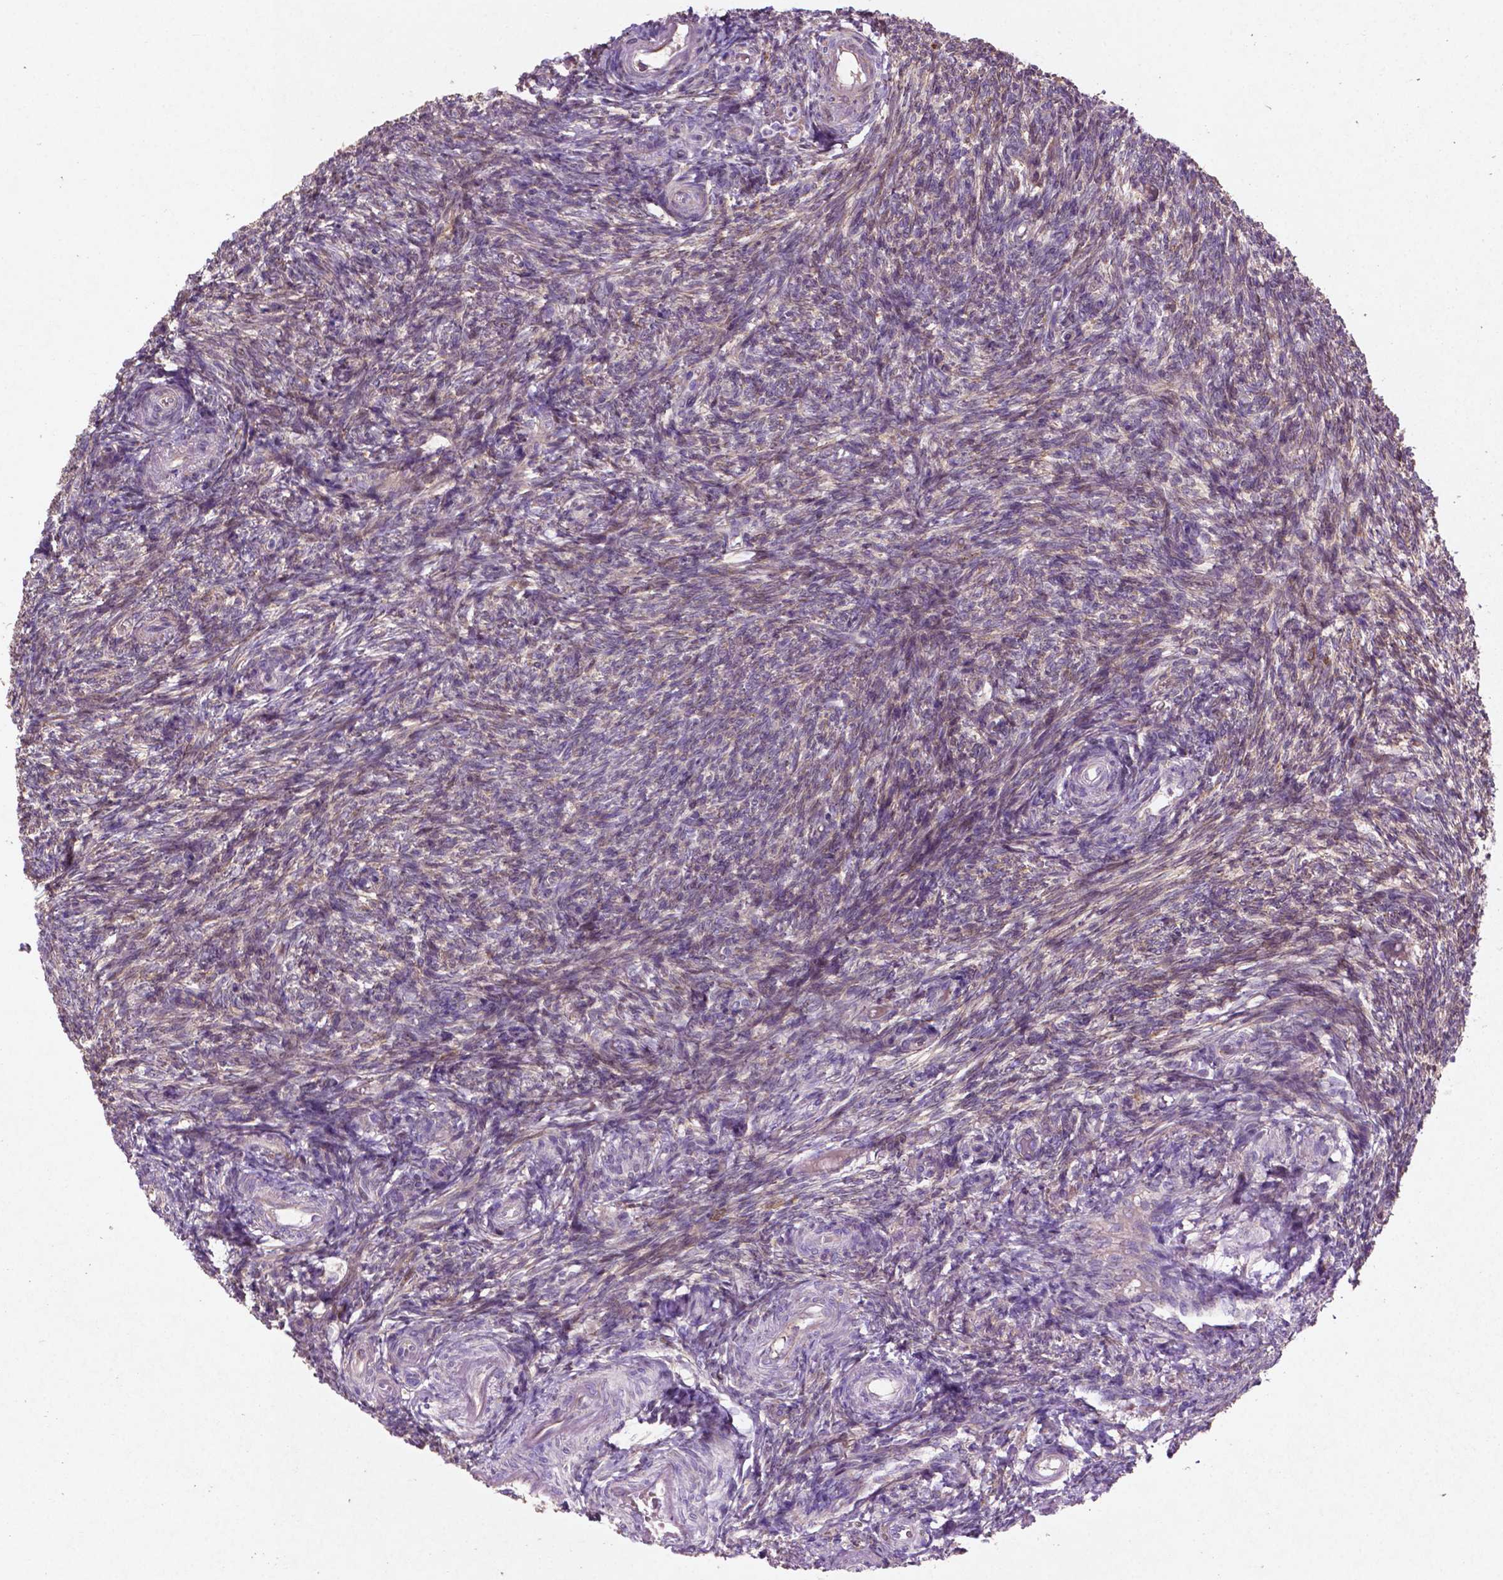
{"staining": {"intensity": "moderate", "quantity": "25%-75%", "location": "cytoplasmic/membranous"}, "tissue": "ovary", "cell_type": "Follicle cells", "image_type": "normal", "snomed": [{"axis": "morphology", "description": "Normal tissue, NOS"}, {"axis": "topography", "description": "Ovary"}], "caption": "The histopathology image demonstrates immunohistochemical staining of normal ovary. There is moderate cytoplasmic/membranous expression is identified in approximately 25%-75% of follicle cells.", "gene": "MBTPS1", "patient": {"sex": "female", "age": 39}}